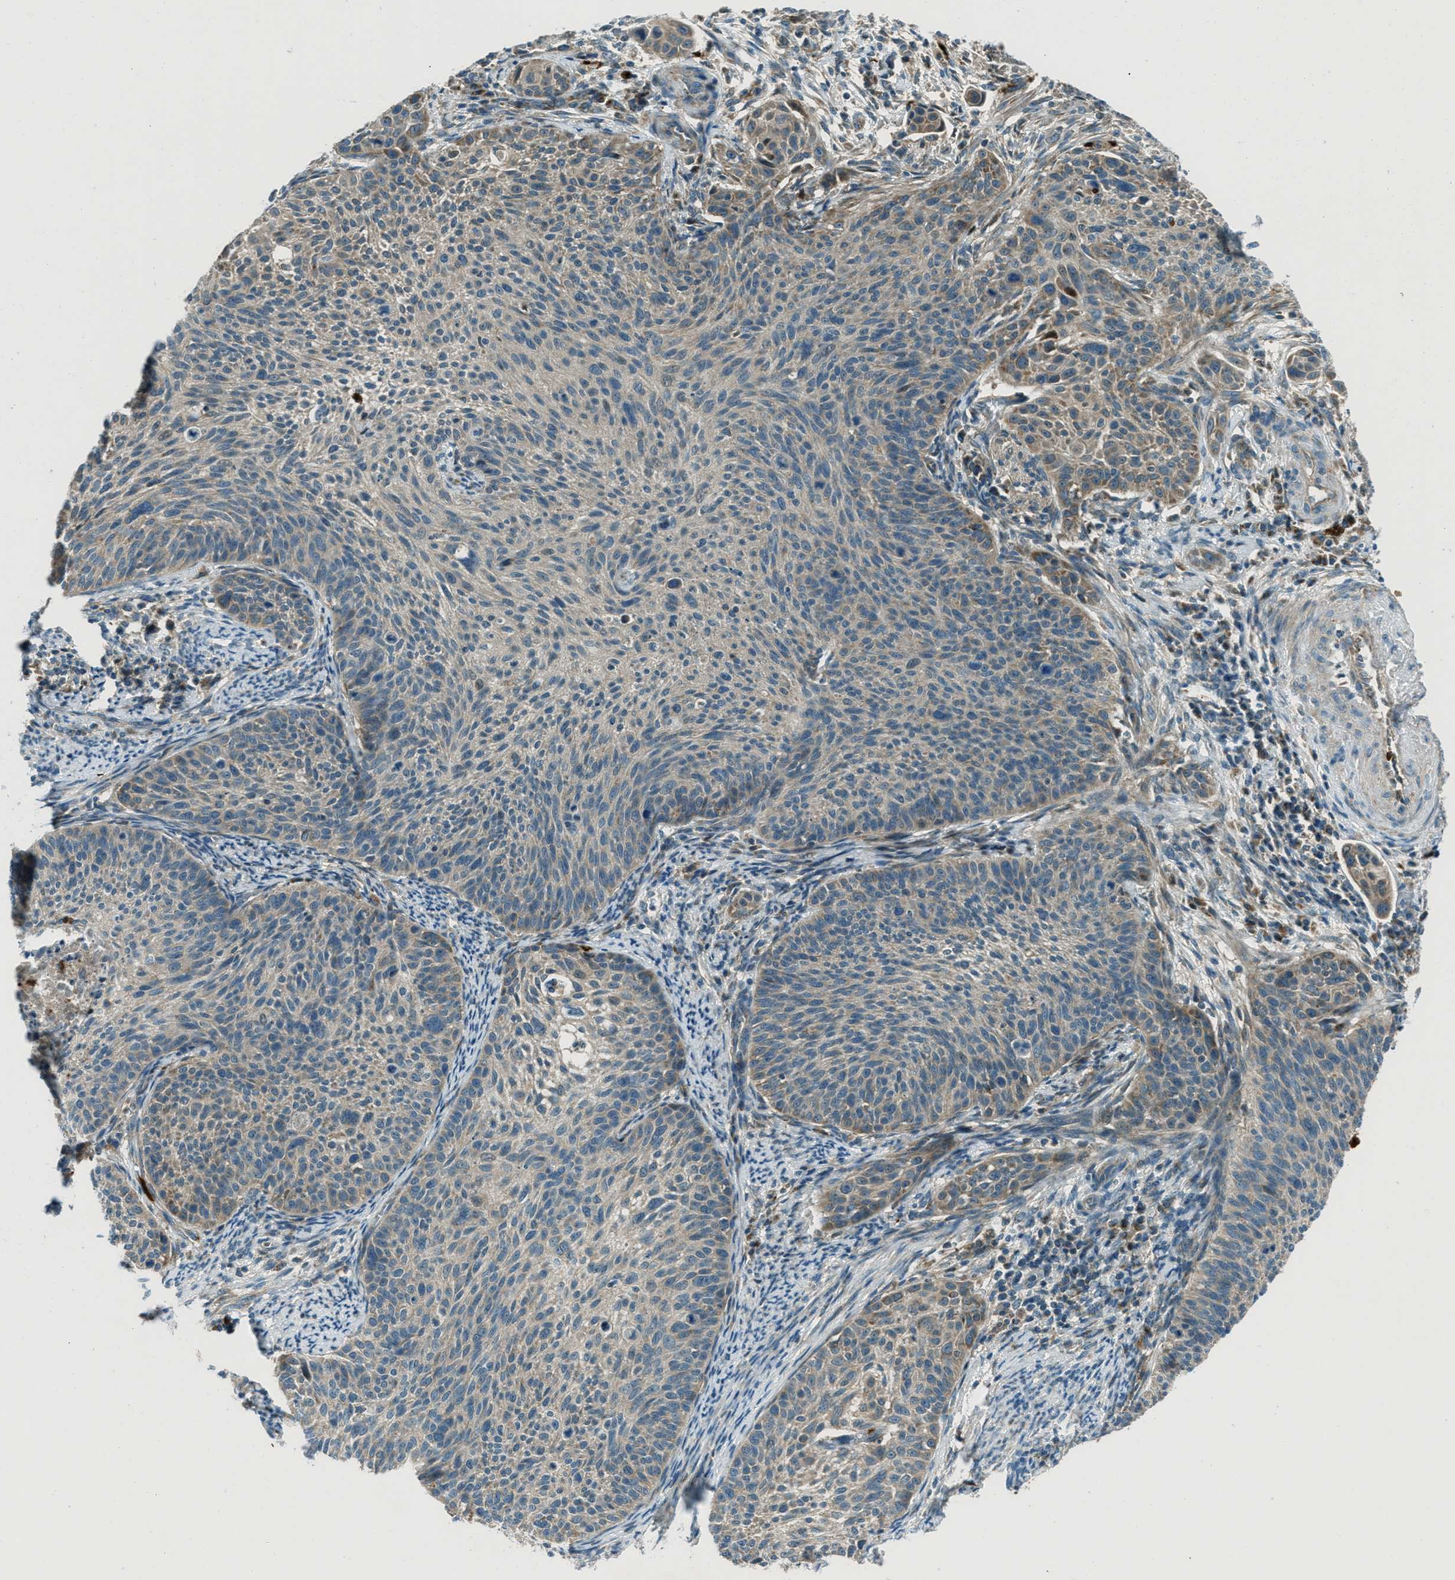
{"staining": {"intensity": "moderate", "quantity": "<25%", "location": "cytoplasmic/membranous"}, "tissue": "cervical cancer", "cell_type": "Tumor cells", "image_type": "cancer", "snomed": [{"axis": "morphology", "description": "Squamous cell carcinoma, NOS"}, {"axis": "topography", "description": "Cervix"}], "caption": "The immunohistochemical stain shows moderate cytoplasmic/membranous positivity in tumor cells of cervical cancer (squamous cell carcinoma) tissue.", "gene": "FAR1", "patient": {"sex": "female", "age": 70}}